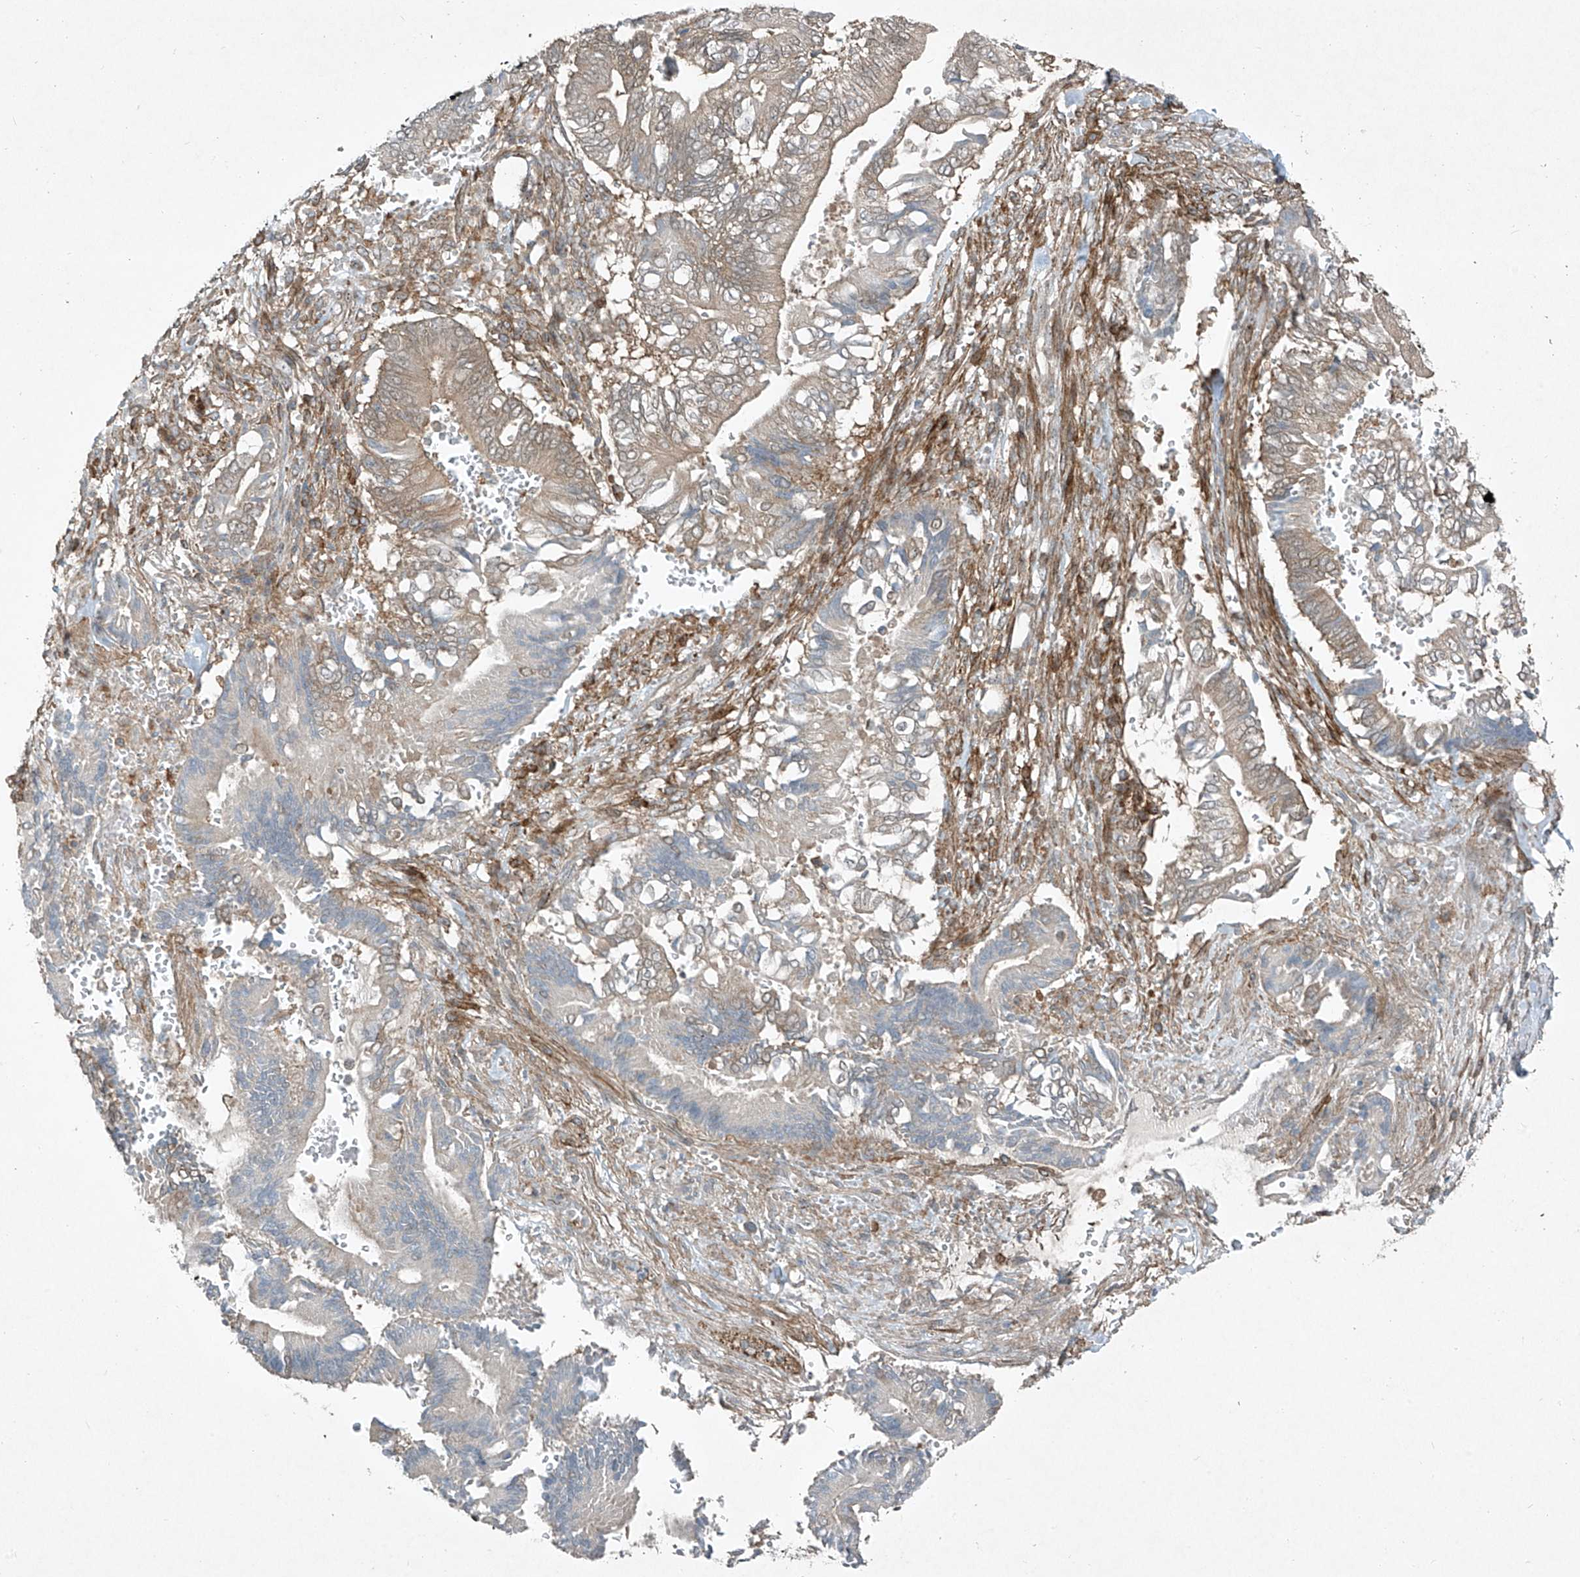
{"staining": {"intensity": "weak", "quantity": "<25%", "location": "cytoplasmic/membranous"}, "tissue": "pancreatic cancer", "cell_type": "Tumor cells", "image_type": "cancer", "snomed": [{"axis": "morphology", "description": "Adenocarcinoma, NOS"}, {"axis": "topography", "description": "Pancreas"}], "caption": "A high-resolution histopathology image shows IHC staining of adenocarcinoma (pancreatic), which displays no significant positivity in tumor cells.", "gene": "PPCS", "patient": {"sex": "male", "age": 68}}